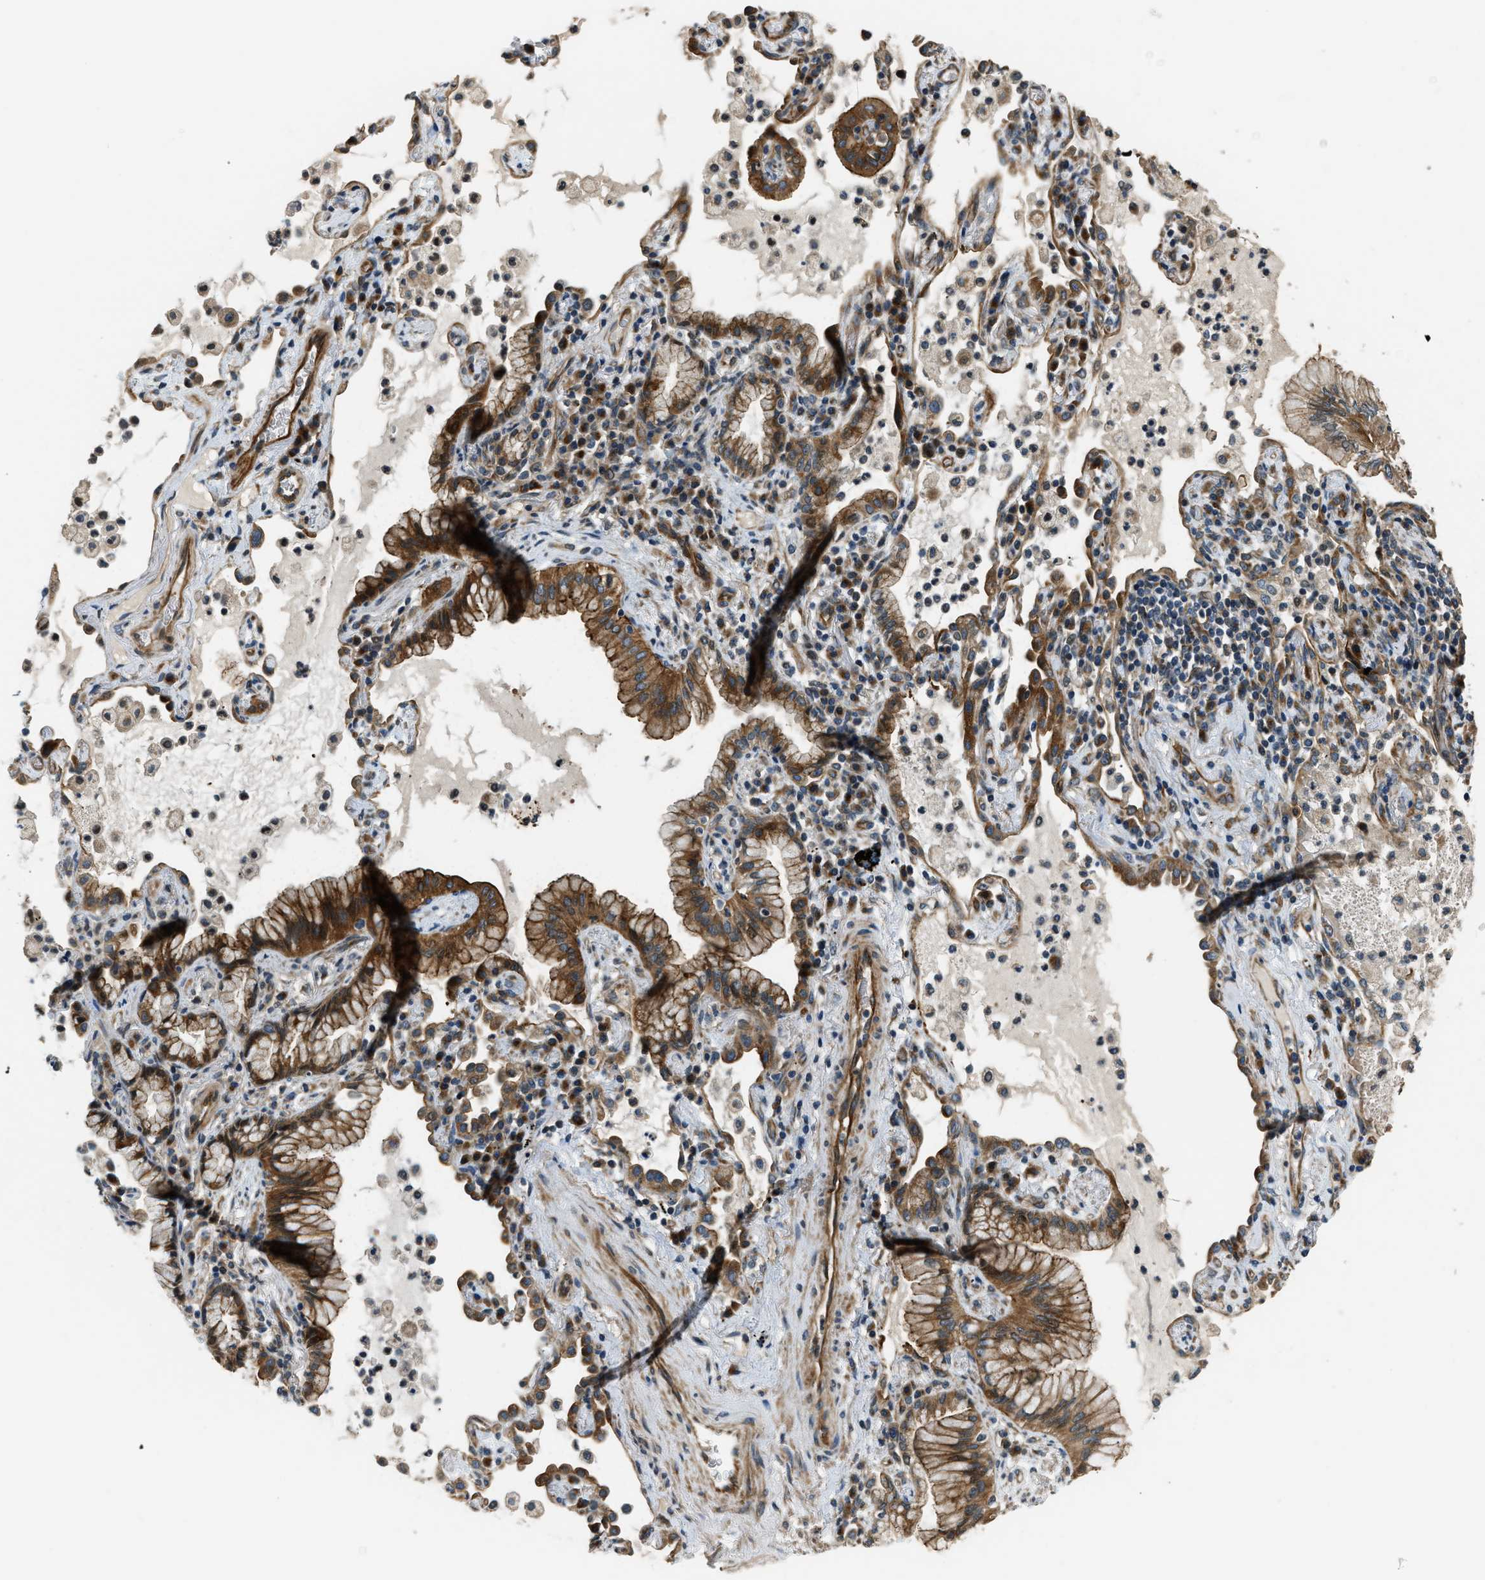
{"staining": {"intensity": "strong", "quantity": ">75%", "location": "cytoplasmic/membranous"}, "tissue": "lung cancer", "cell_type": "Tumor cells", "image_type": "cancer", "snomed": [{"axis": "morphology", "description": "Adenocarcinoma, NOS"}, {"axis": "topography", "description": "Lung"}], "caption": "A high-resolution histopathology image shows IHC staining of lung cancer, which demonstrates strong cytoplasmic/membranous expression in about >75% of tumor cells.", "gene": "ALOX12", "patient": {"sex": "female", "age": 70}}